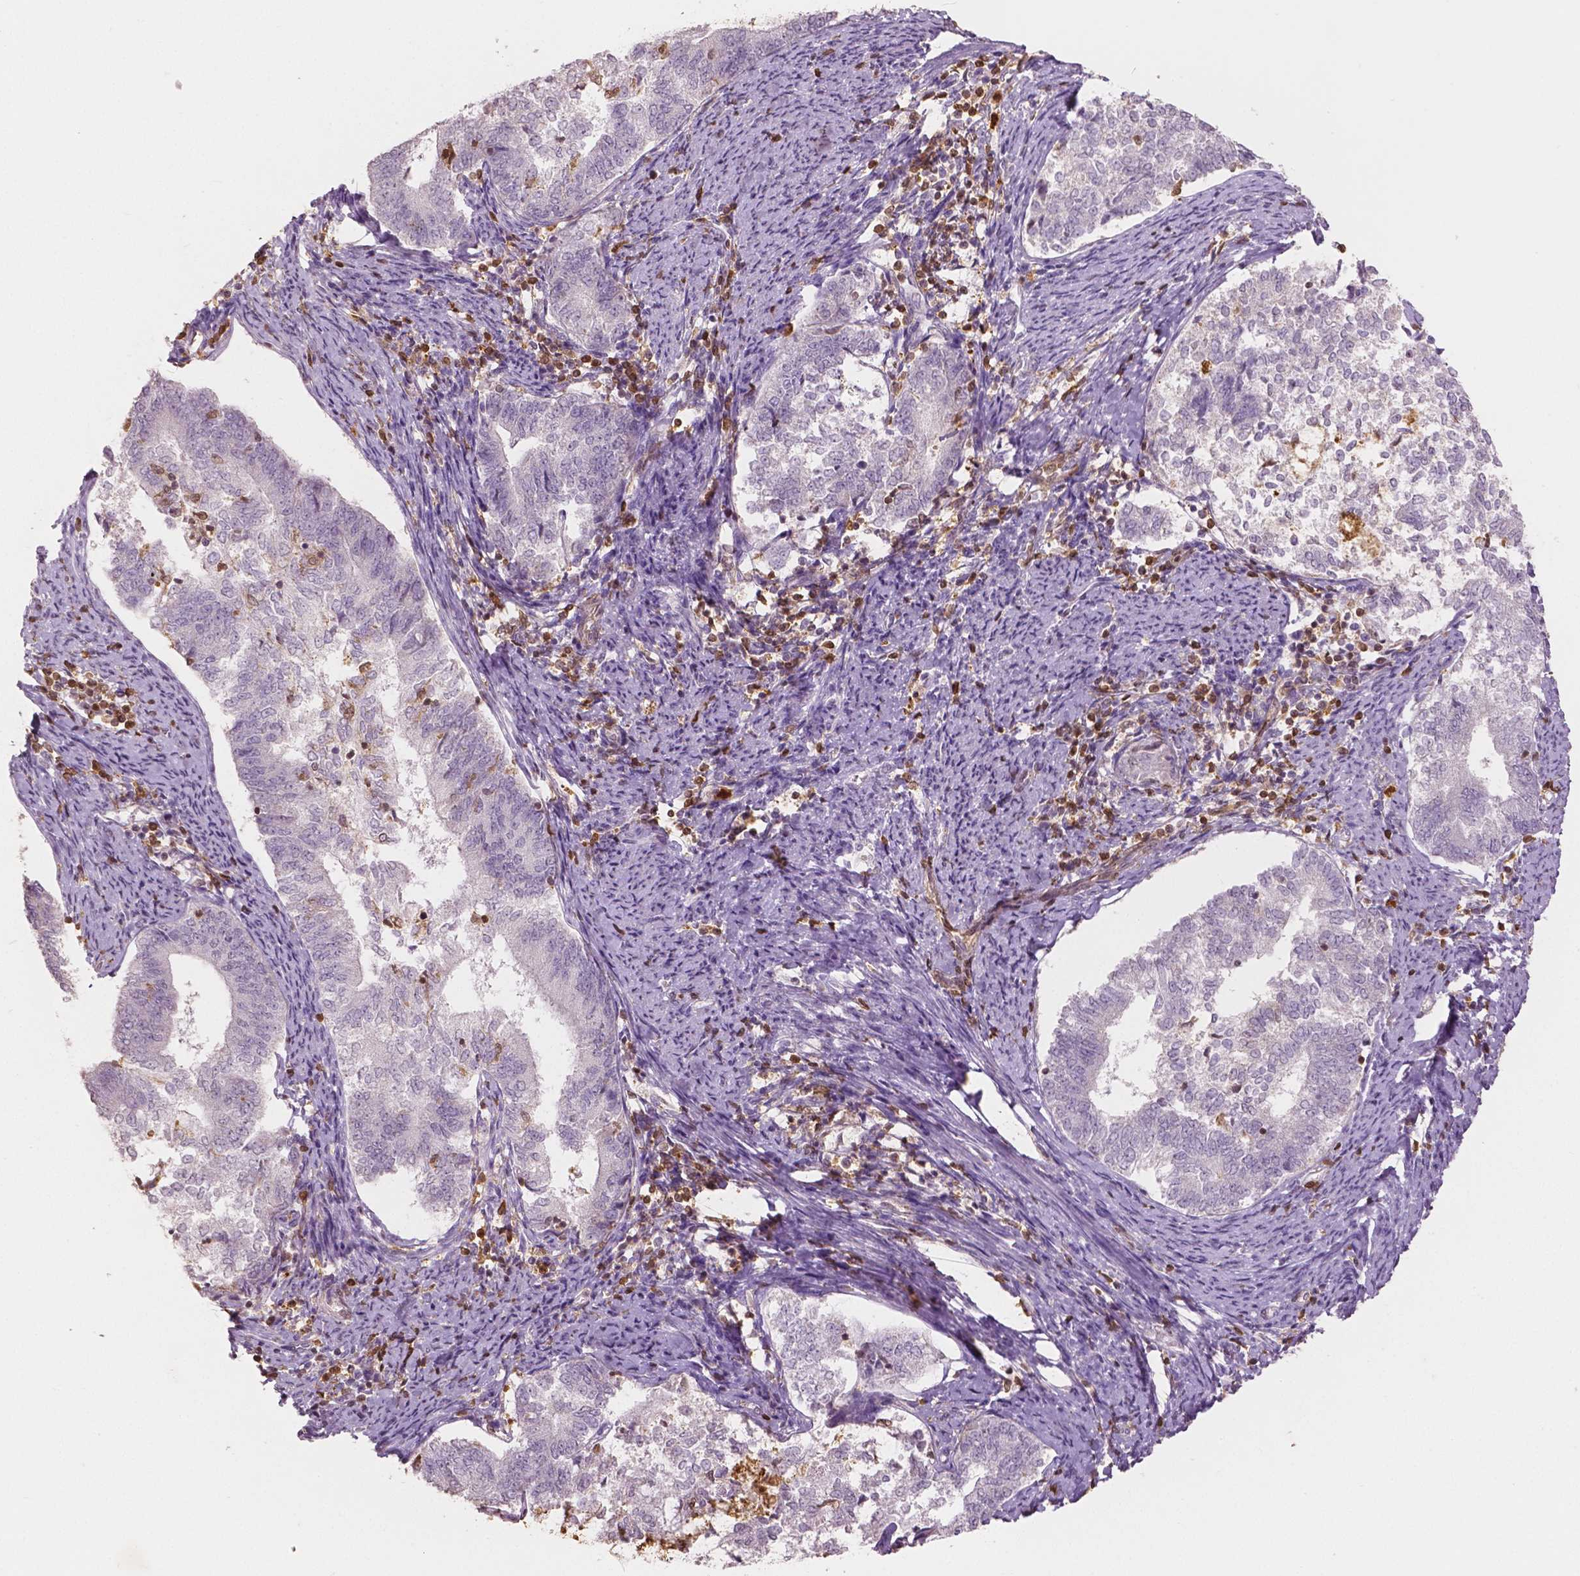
{"staining": {"intensity": "negative", "quantity": "none", "location": "none"}, "tissue": "endometrial cancer", "cell_type": "Tumor cells", "image_type": "cancer", "snomed": [{"axis": "morphology", "description": "Adenocarcinoma, NOS"}, {"axis": "topography", "description": "Endometrium"}], "caption": "Adenocarcinoma (endometrial) stained for a protein using immunohistochemistry (IHC) displays no expression tumor cells.", "gene": "S100A4", "patient": {"sex": "female", "age": 65}}